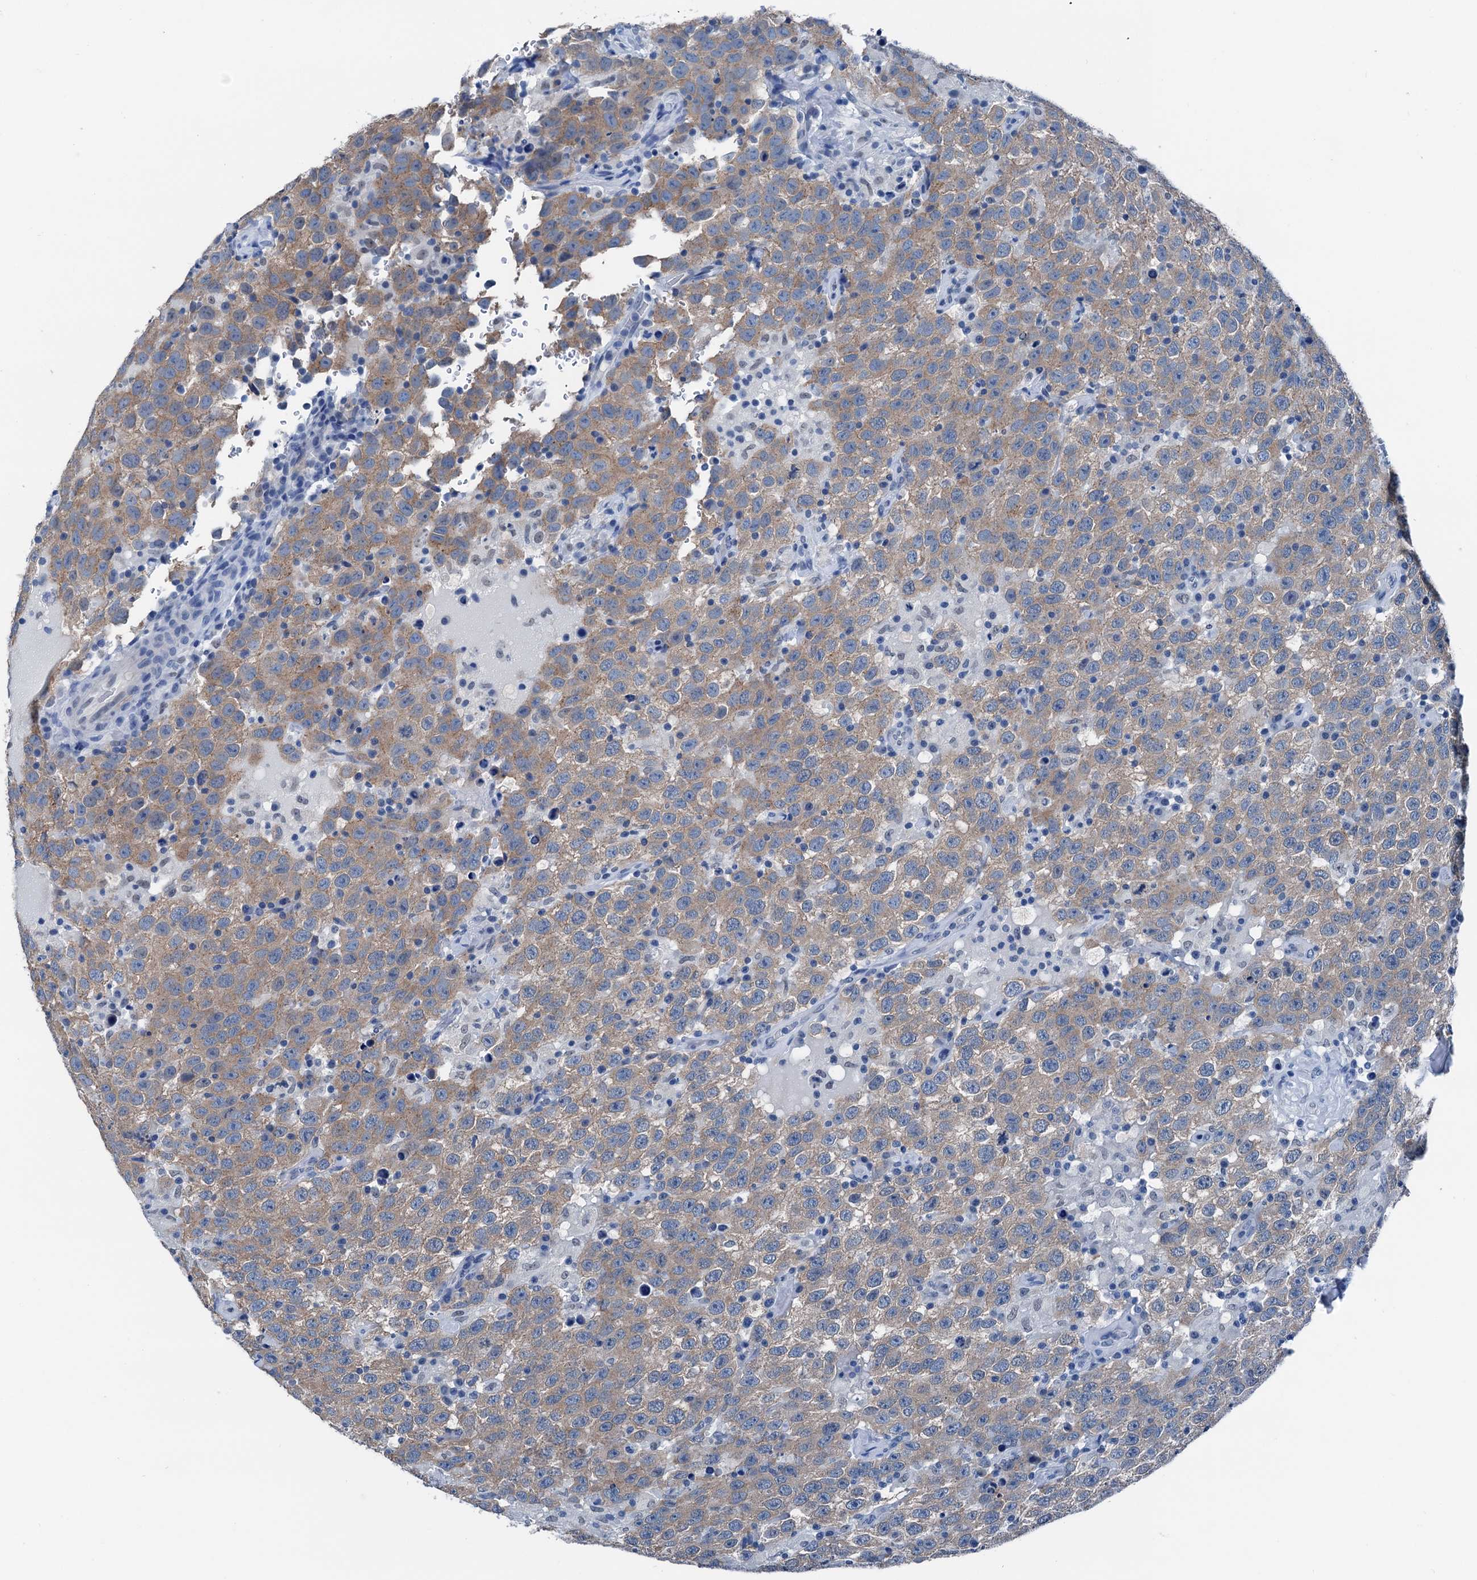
{"staining": {"intensity": "moderate", "quantity": "25%-75%", "location": "cytoplasmic/membranous"}, "tissue": "testis cancer", "cell_type": "Tumor cells", "image_type": "cancer", "snomed": [{"axis": "morphology", "description": "Seminoma, NOS"}, {"axis": "topography", "description": "Testis"}], "caption": "High-power microscopy captured an immunohistochemistry (IHC) histopathology image of testis seminoma, revealing moderate cytoplasmic/membranous expression in approximately 25%-75% of tumor cells.", "gene": "CBLN3", "patient": {"sex": "male", "age": 41}}